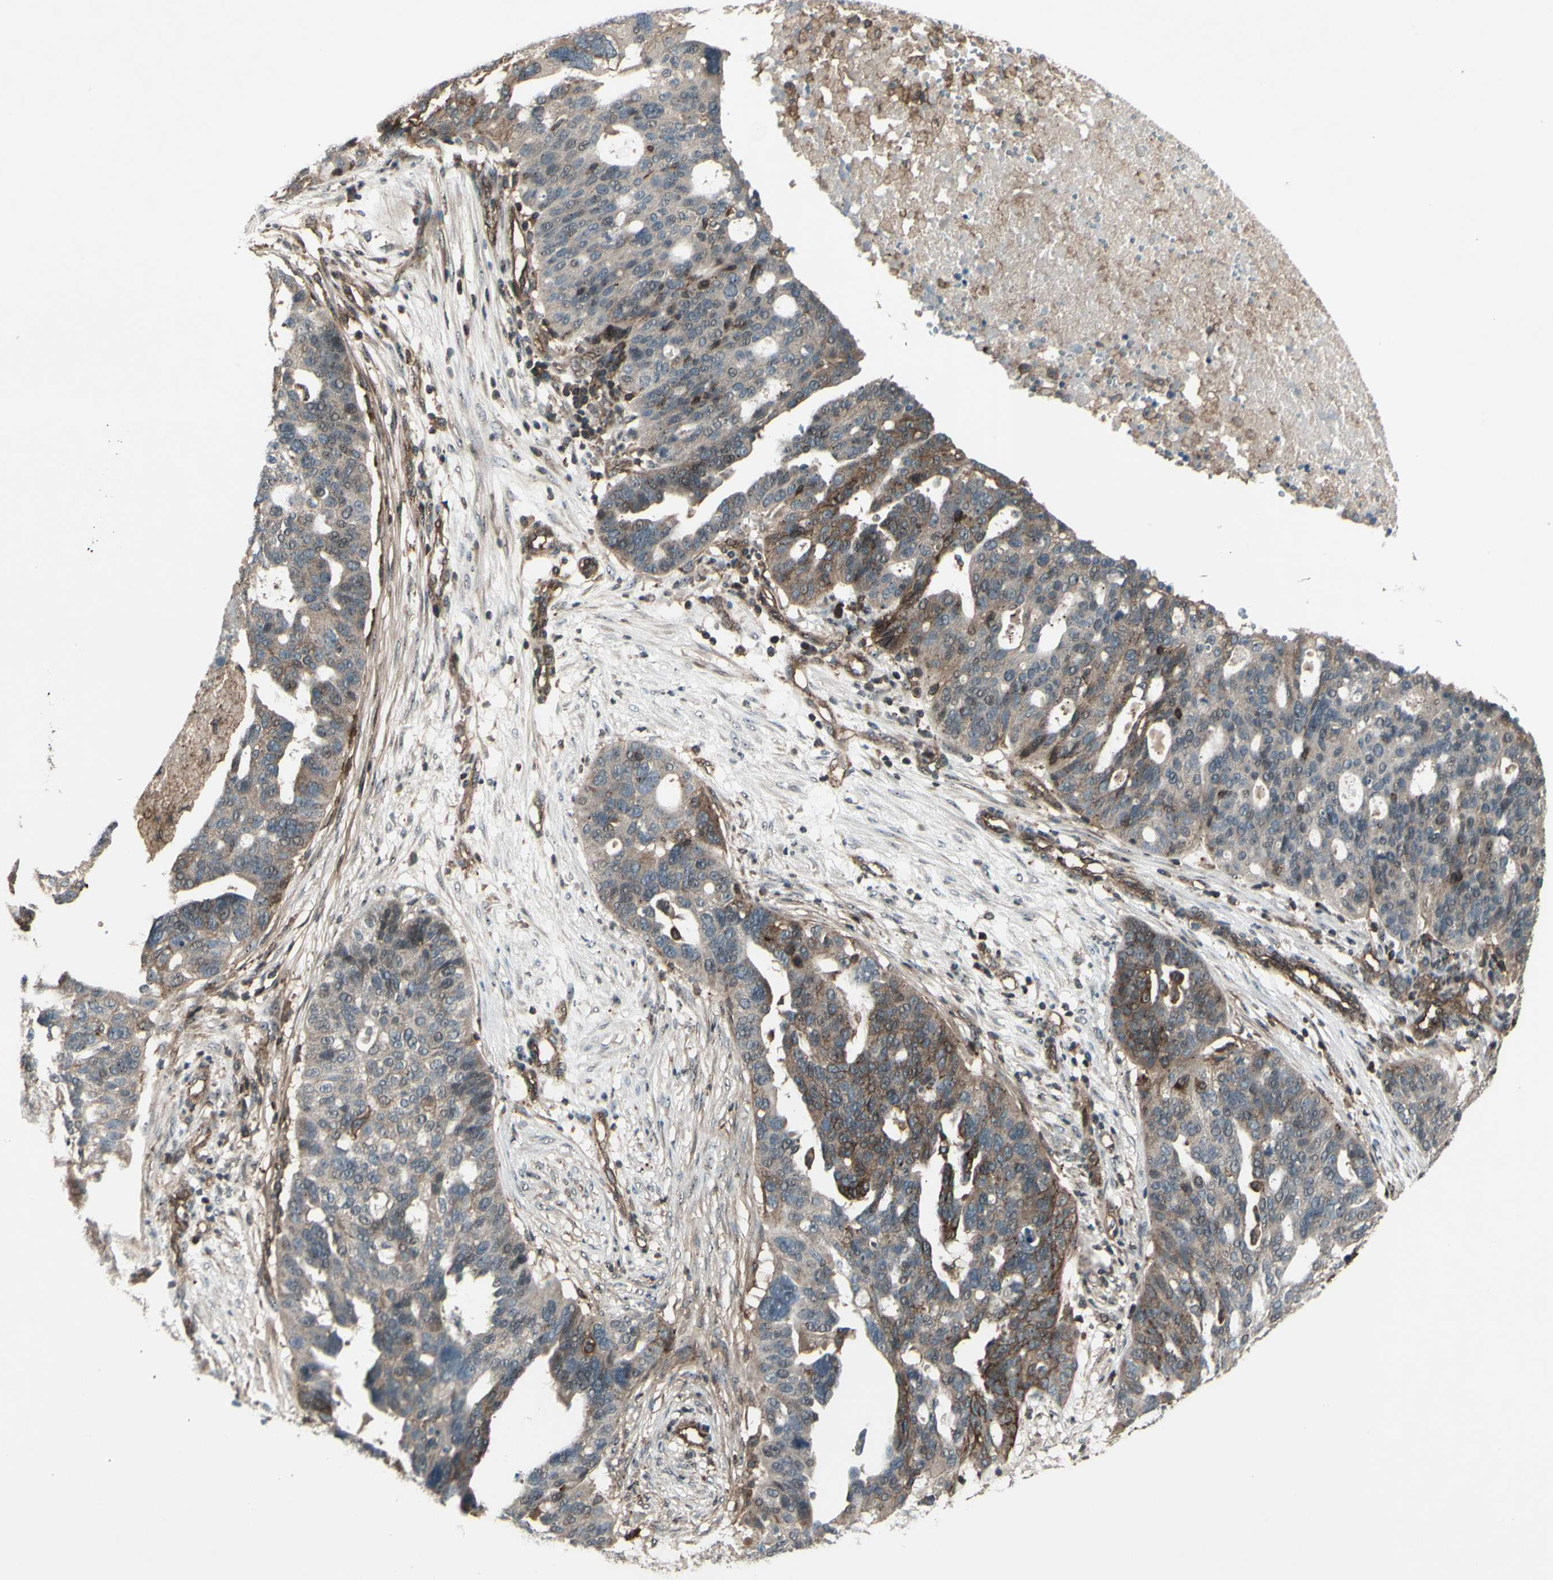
{"staining": {"intensity": "moderate", "quantity": ">75%", "location": "cytoplasmic/membranous"}, "tissue": "ovarian cancer", "cell_type": "Tumor cells", "image_type": "cancer", "snomed": [{"axis": "morphology", "description": "Cystadenocarcinoma, serous, NOS"}, {"axis": "topography", "description": "Ovary"}], "caption": "A photomicrograph of ovarian cancer stained for a protein displays moderate cytoplasmic/membranous brown staining in tumor cells. Ihc stains the protein of interest in brown and the nuclei are stained blue.", "gene": "FXYD5", "patient": {"sex": "female", "age": 59}}